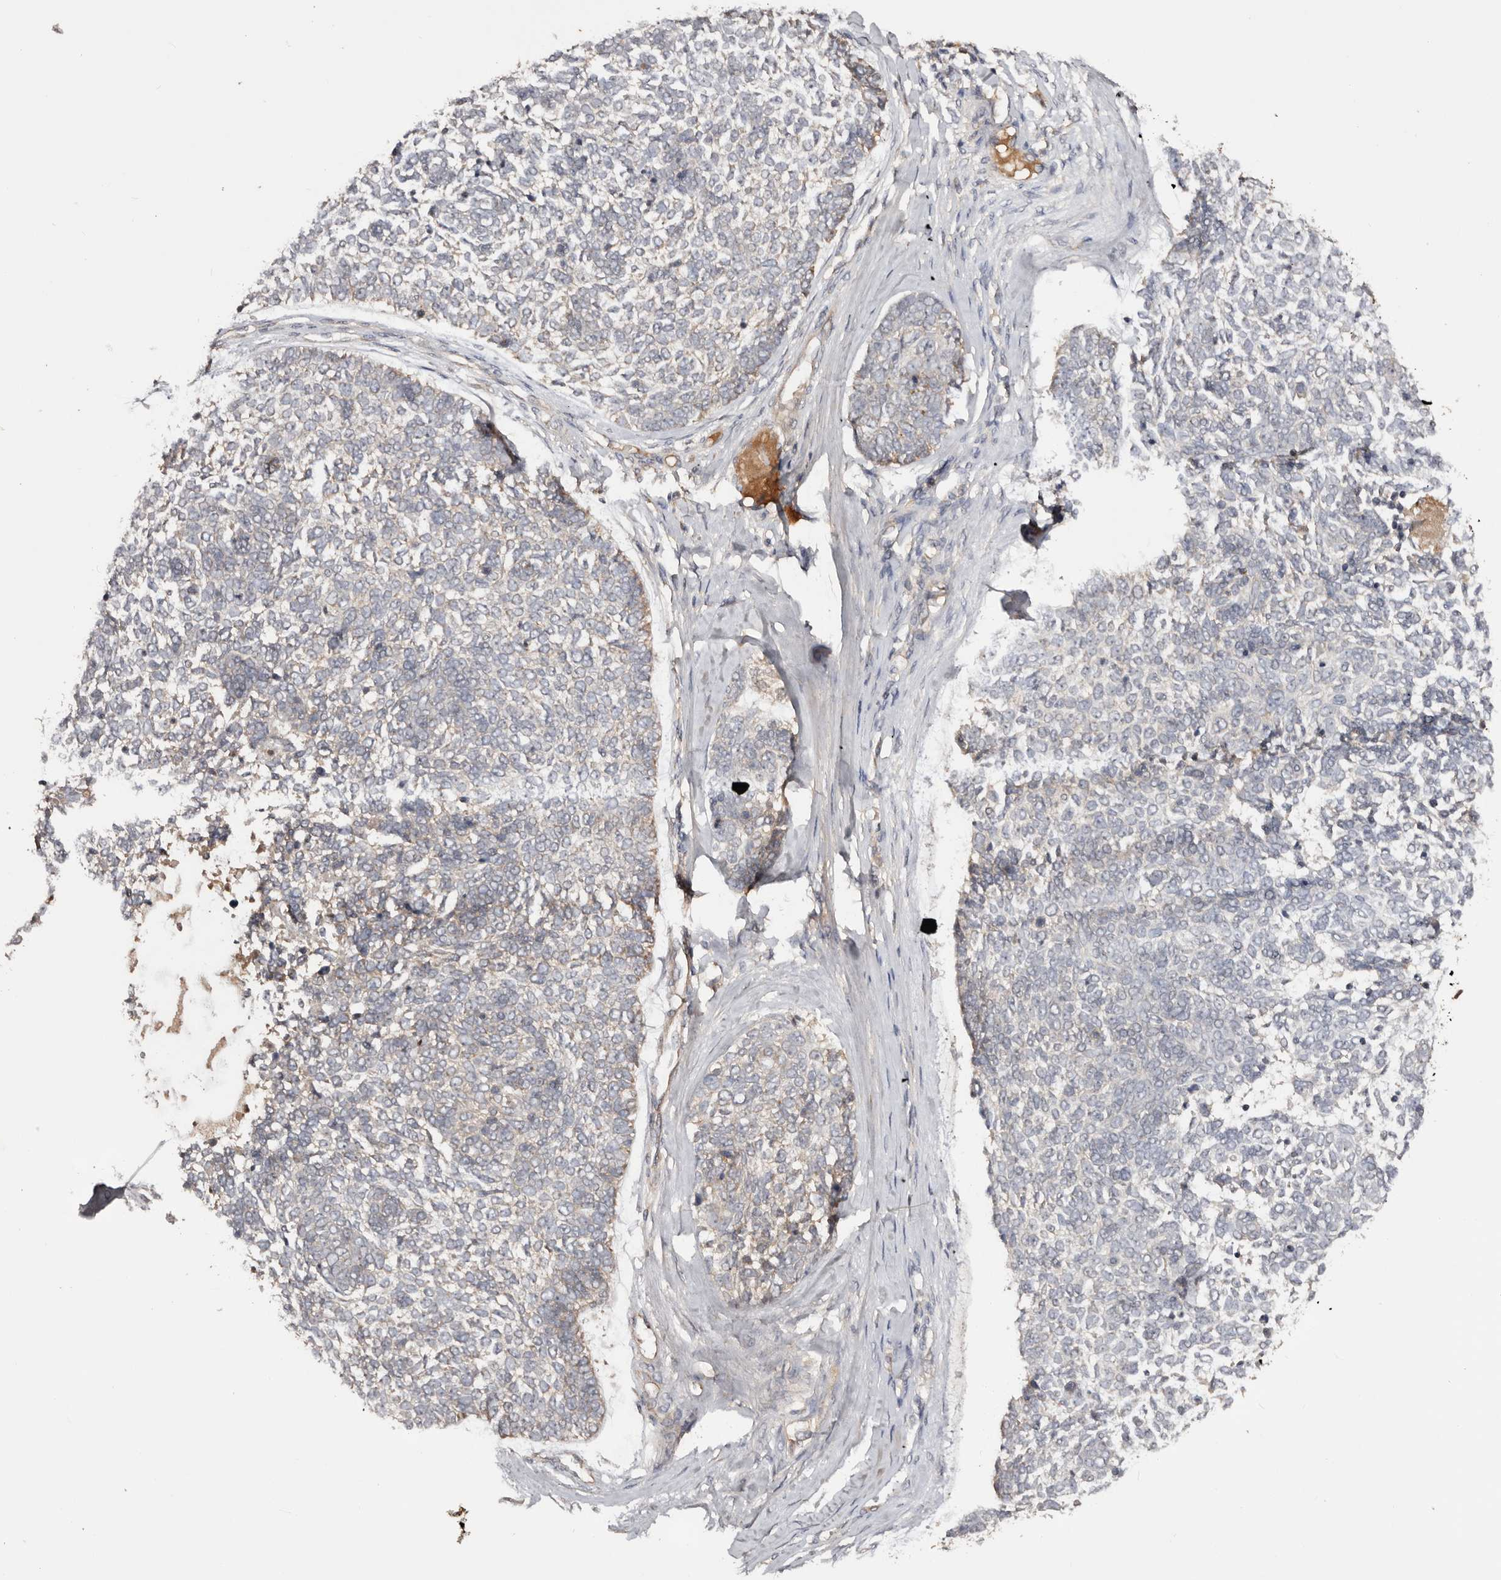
{"staining": {"intensity": "negative", "quantity": "none", "location": "none"}, "tissue": "skin cancer", "cell_type": "Tumor cells", "image_type": "cancer", "snomed": [{"axis": "morphology", "description": "Basal cell carcinoma"}, {"axis": "topography", "description": "Skin"}], "caption": "DAB (3,3'-diaminobenzidine) immunohistochemical staining of human basal cell carcinoma (skin) reveals no significant staining in tumor cells.", "gene": "PKIB", "patient": {"sex": "female", "age": 81}}